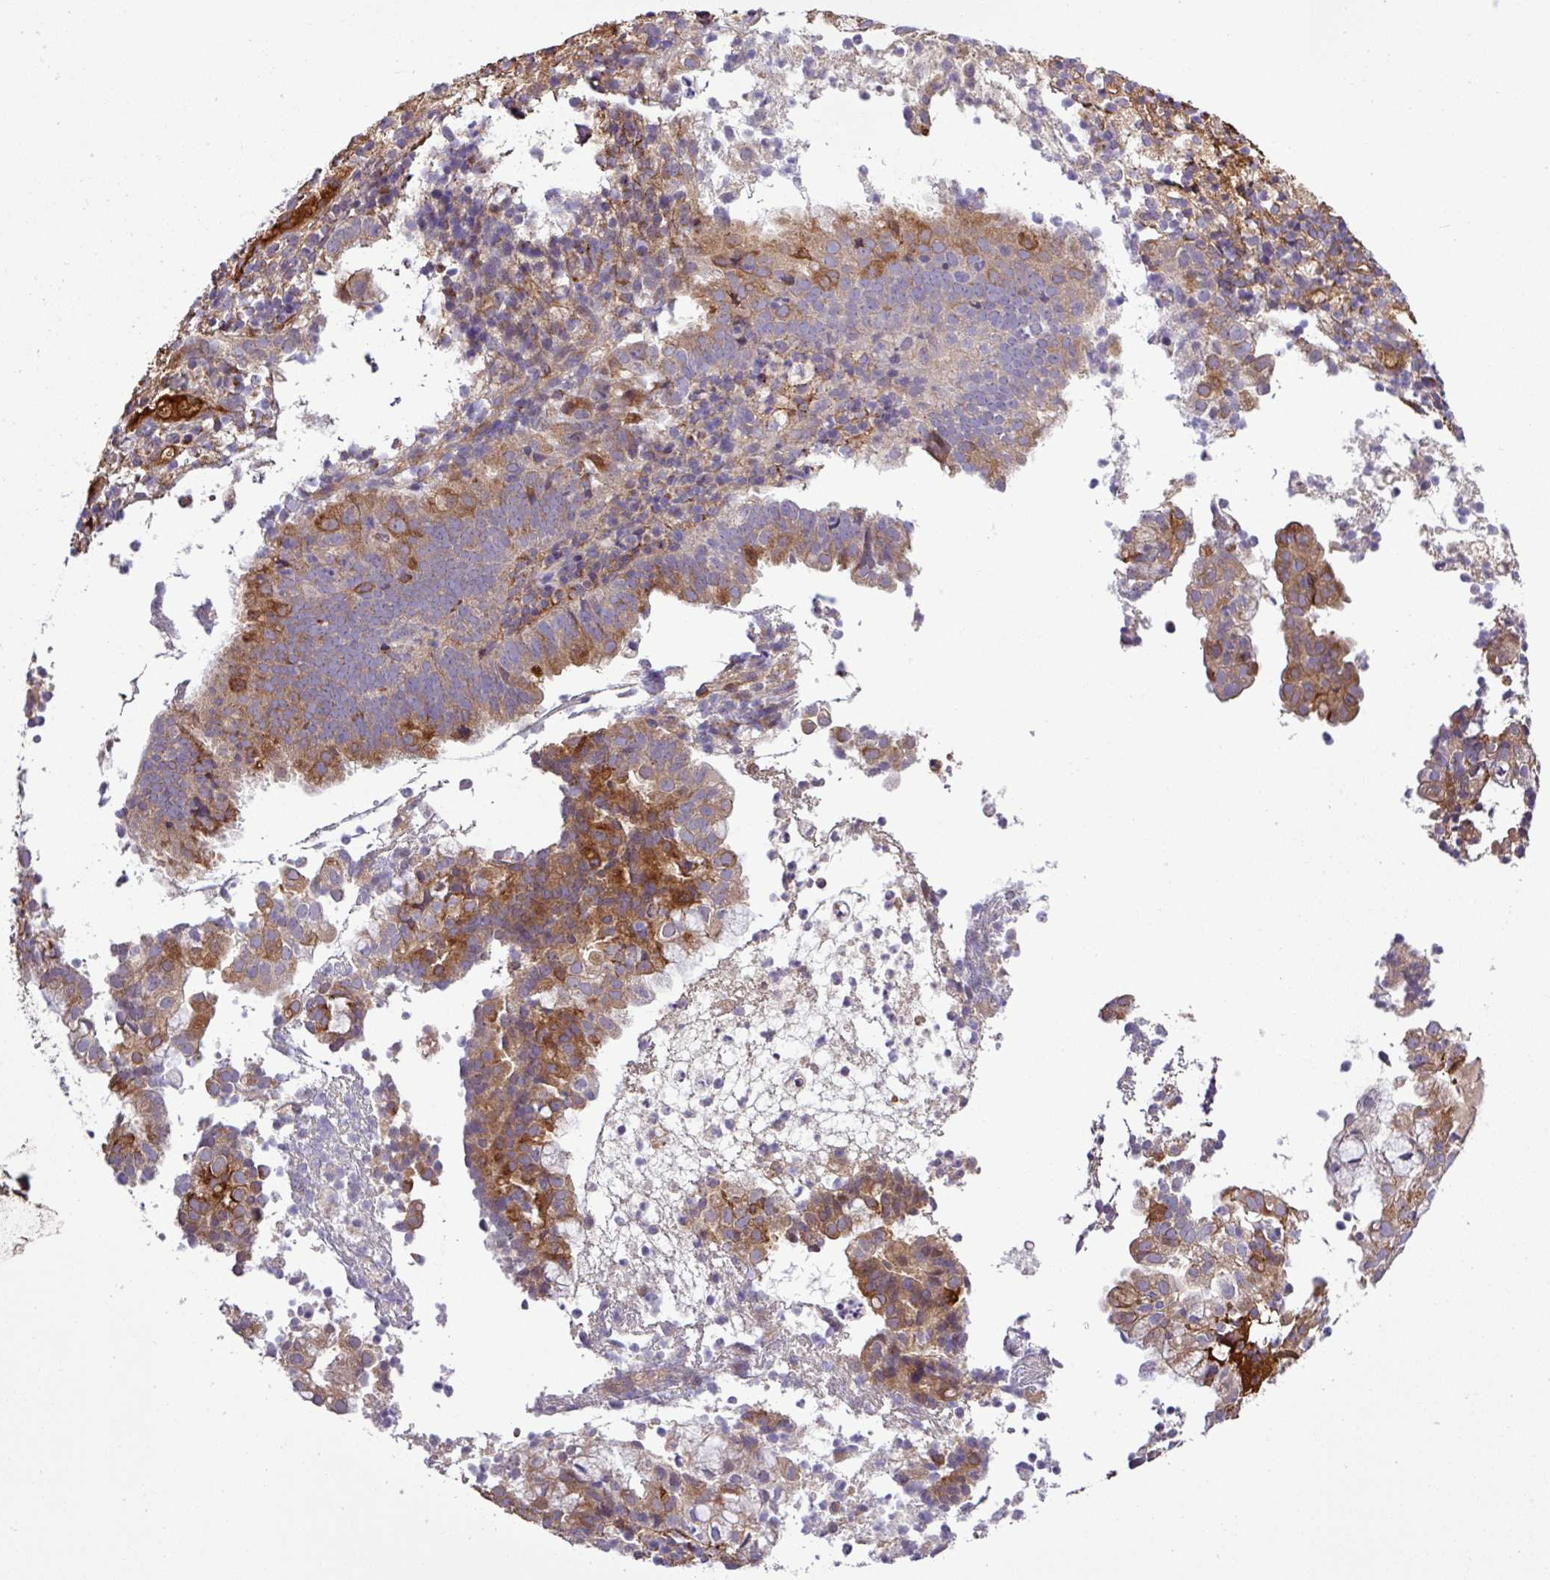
{"staining": {"intensity": "moderate", "quantity": ">75%", "location": "cytoplasmic/membranous"}, "tissue": "endometrial cancer", "cell_type": "Tumor cells", "image_type": "cancer", "snomed": [{"axis": "morphology", "description": "Adenocarcinoma, NOS"}, {"axis": "topography", "description": "Endometrium"}], "caption": "Human endometrial cancer stained for a protein (brown) displays moderate cytoplasmic/membranous positive staining in approximately >75% of tumor cells.", "gene": "CWH43", "patient": {"sex": "female", "age": 80}}